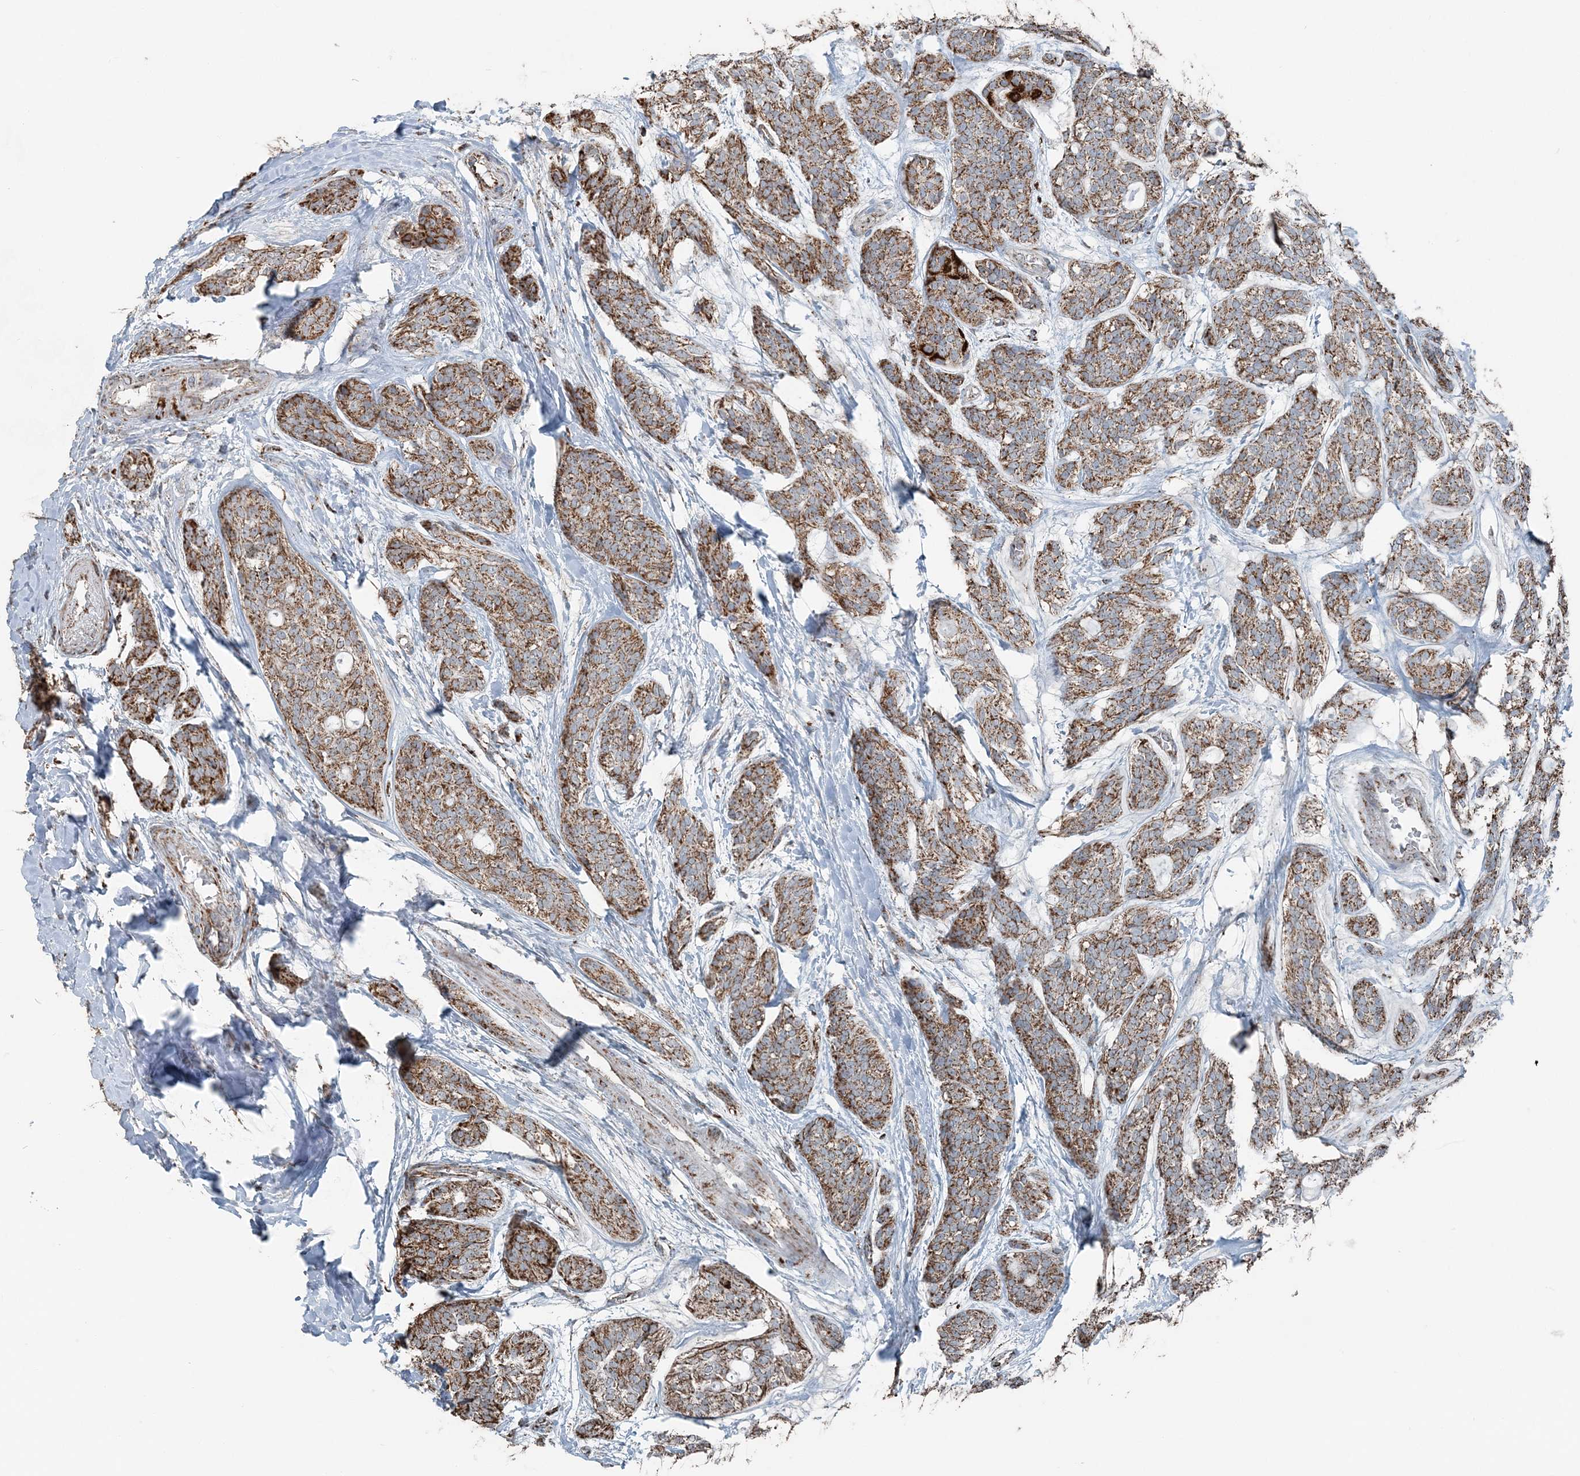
{"staining": {"intensity": "moderate", "quantity": ">75%", "location": "cytoplasmic/membranous"}, "tissue": "head and neck cancer", "cell_type": "Tumor cells", "image_type": "cancer", "snomed": [{"axis": "morphology", "description": "Adenocarcinoma, NOS"}, {"axis": "topography", "description": "Head-Neck"}], "caption": "Immunohistochemistry (IHC) micrograph of neoplastic tissue: head and neck adenocarcinoma stained using IHC shows medium levels of moderate protein expression localized specifically in the cytoplasmic/membranous of tumor cells, appearing as a cytoplasmic/membranous brown color.", "gene": "SUCLG1", "patient": {"sex": "male", "age": 66}}